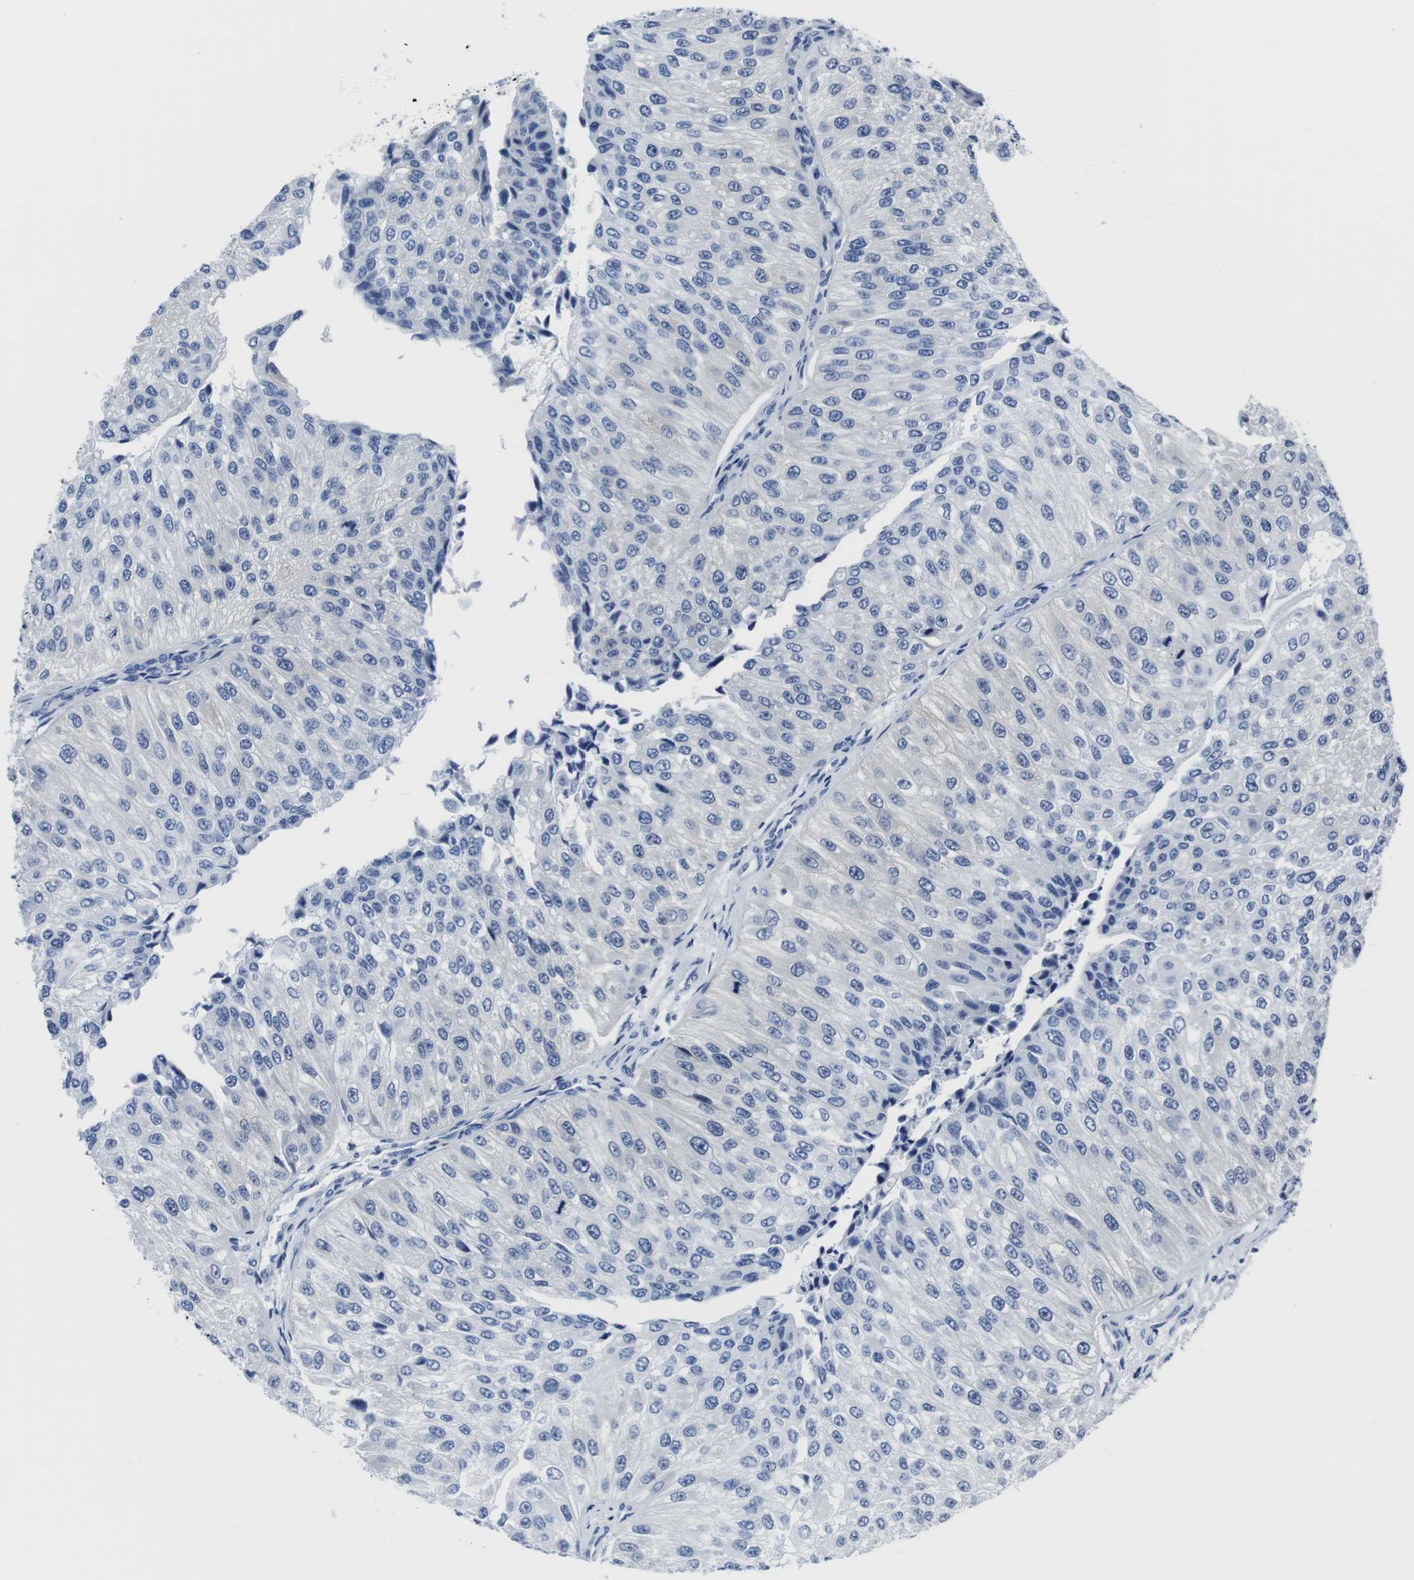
{"staining": {"intensity": "negative", "quantity": "none", "location": "none"}, "tissue": "urothelial cancer", "cell_type": "Tumor cells", "image_type": "cancer", "snomed": [{"axis": "morphology", "description": "Urothelial carcinoma, High grade"}, {"axis": "topography", "description": "Kidney"}, {"axis": "topography", "description": "Urinary bladder"}], "caption": "Urothelial cancer was stained to show a protein in brown. There is no significant expression in tumor cells.", "gene": "EIF4A1", "patient": {"sex": "male", "age": 77}}